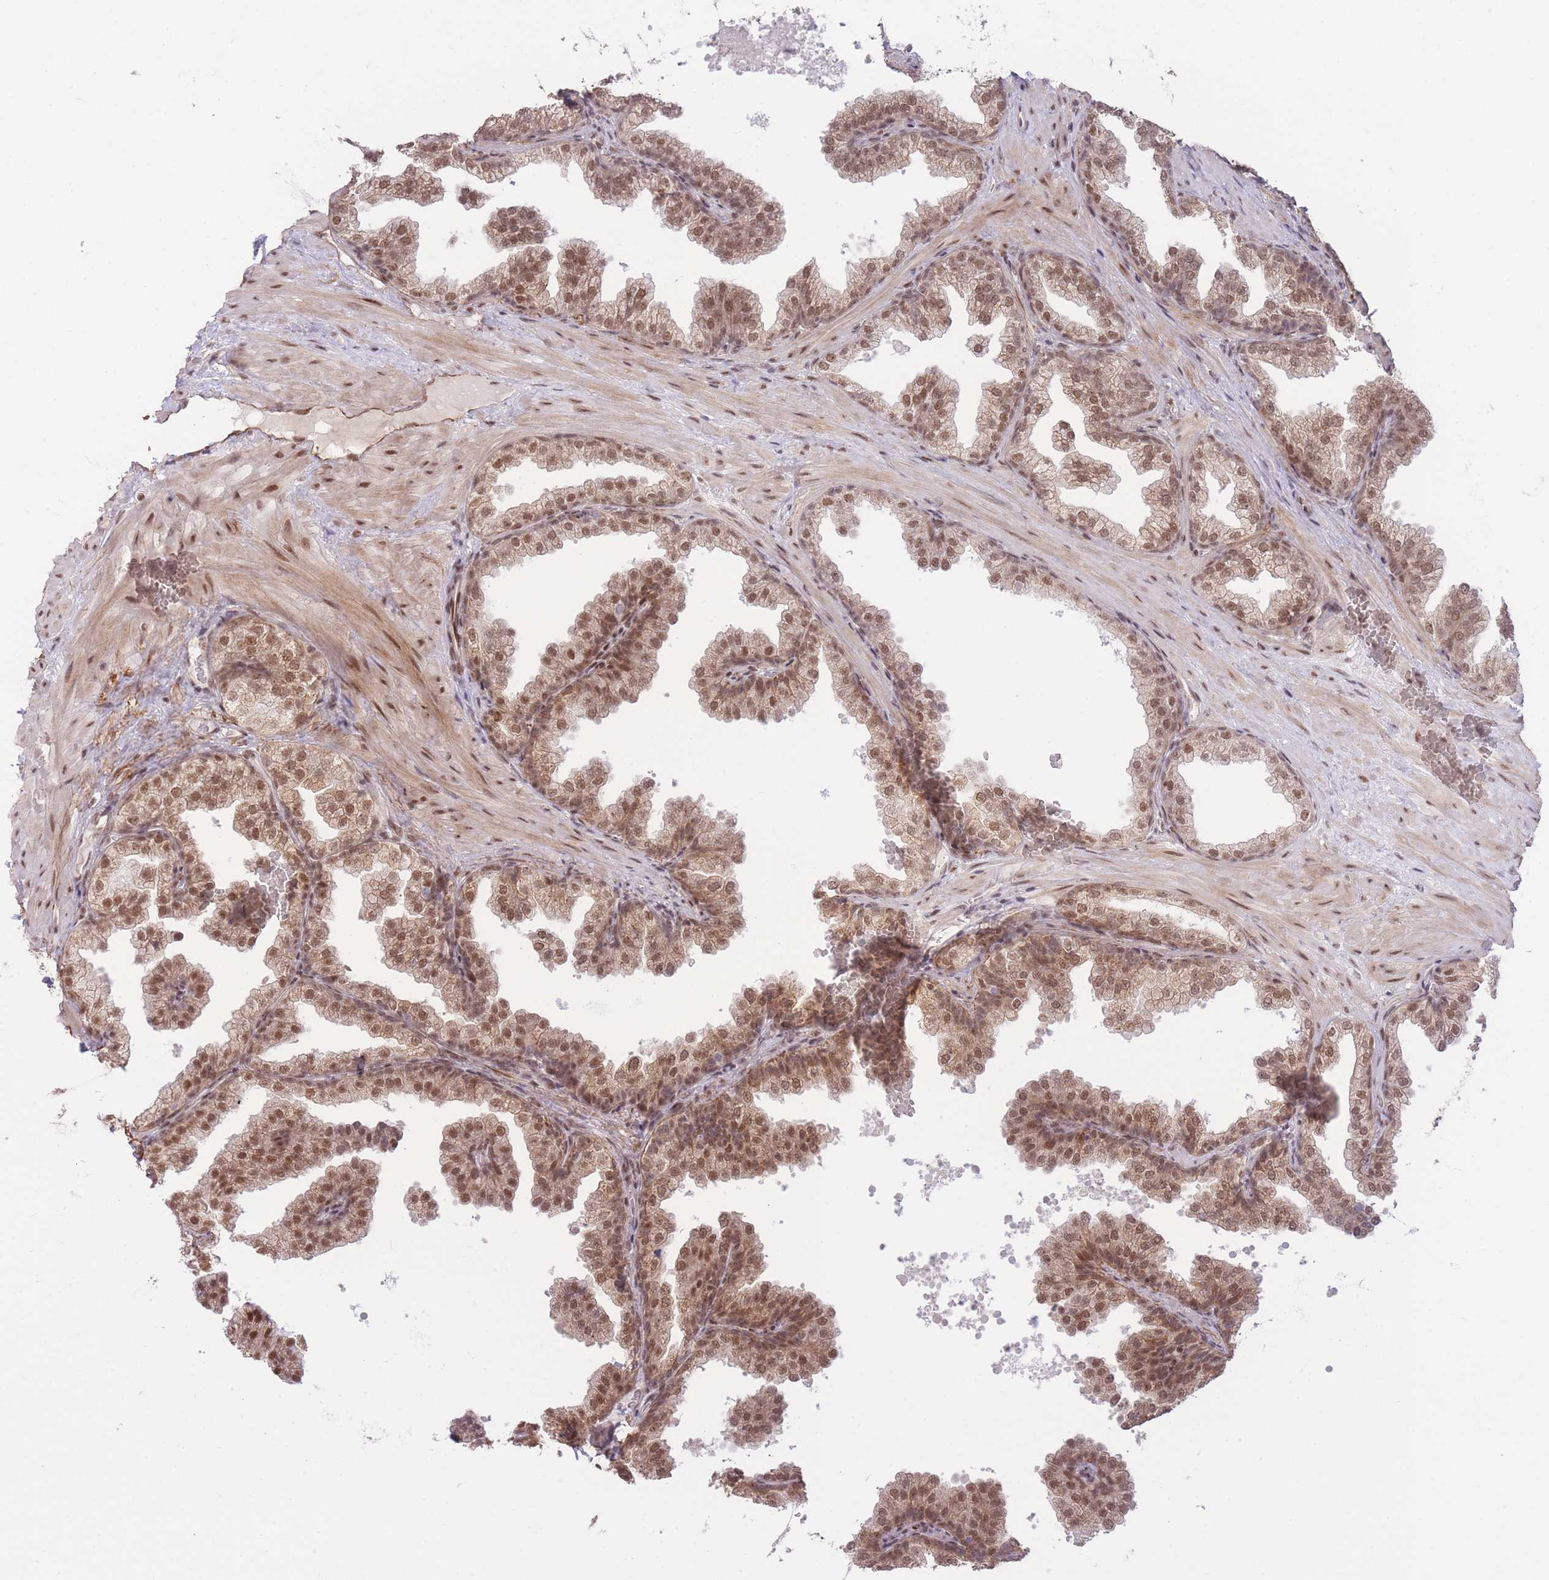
{"staining": {"intensity": "moderate", "quantity": ">75%", "location": "nuclear"}, "tissue": "prostate", "cell_type": "Glandular cells", "image_type": "normal", "snomed": [{"axis": "morphology", "description": "Normal tissue, NOS"}, {"axis": "topography", "description": "Prostate"}], "caption": "Immunohistochemistry micrograph of normal prostate: prostate stained using immunohistochemistry (IHC) exhibits medium levels of moderate protein expression localized specifically in the nuclear of glandular cells, appearing as a nuclear brown color.", "gene": "CARD8", "patient": {"sex": "male", "age": 37}}